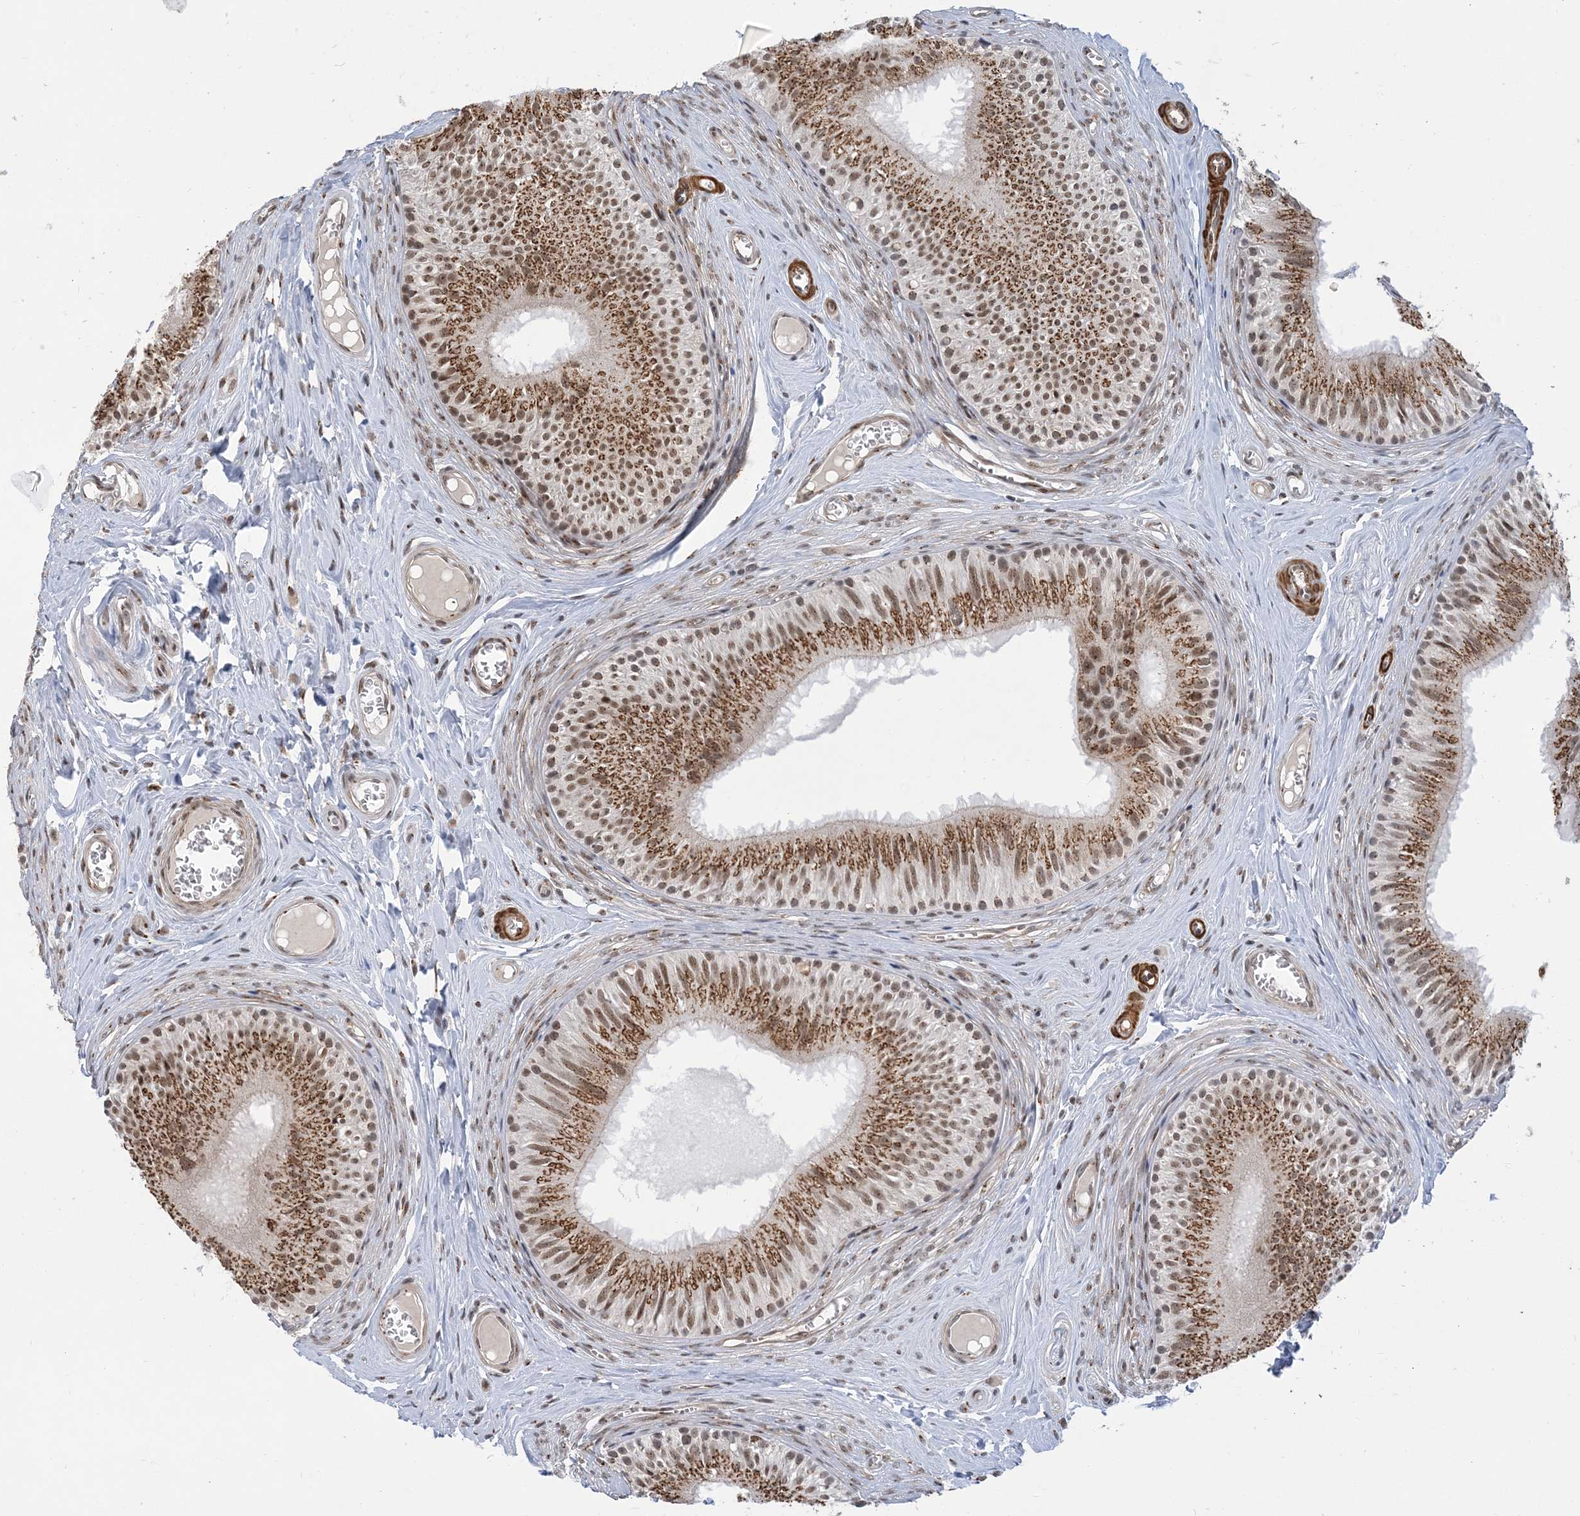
{"staining": {"intensity": "strong", "quantity": ">75%", "location": "cytoplasmic/membranous,nuclear"}, "tissue": "epididymis", "cell_type": "Glandular cells", "image_type": "normal", "snomed": [{"axis": "morphology", "description": "Normal tissue, NOS"}, {"axis": "topography", "description": "Epididymis"}], "caption": "Protein staining demonstrates strong cytoplasmic/membranous,nuclear positivity in approximately >75% of glandular cells in normal epididymis. The staining is performed using DAB brown chromogen to label protein expression. The nuclei are counter-stained blue using hematoxylin.", "gene": "PLRG1", "patient": {"sex": "male", "age": 46}}